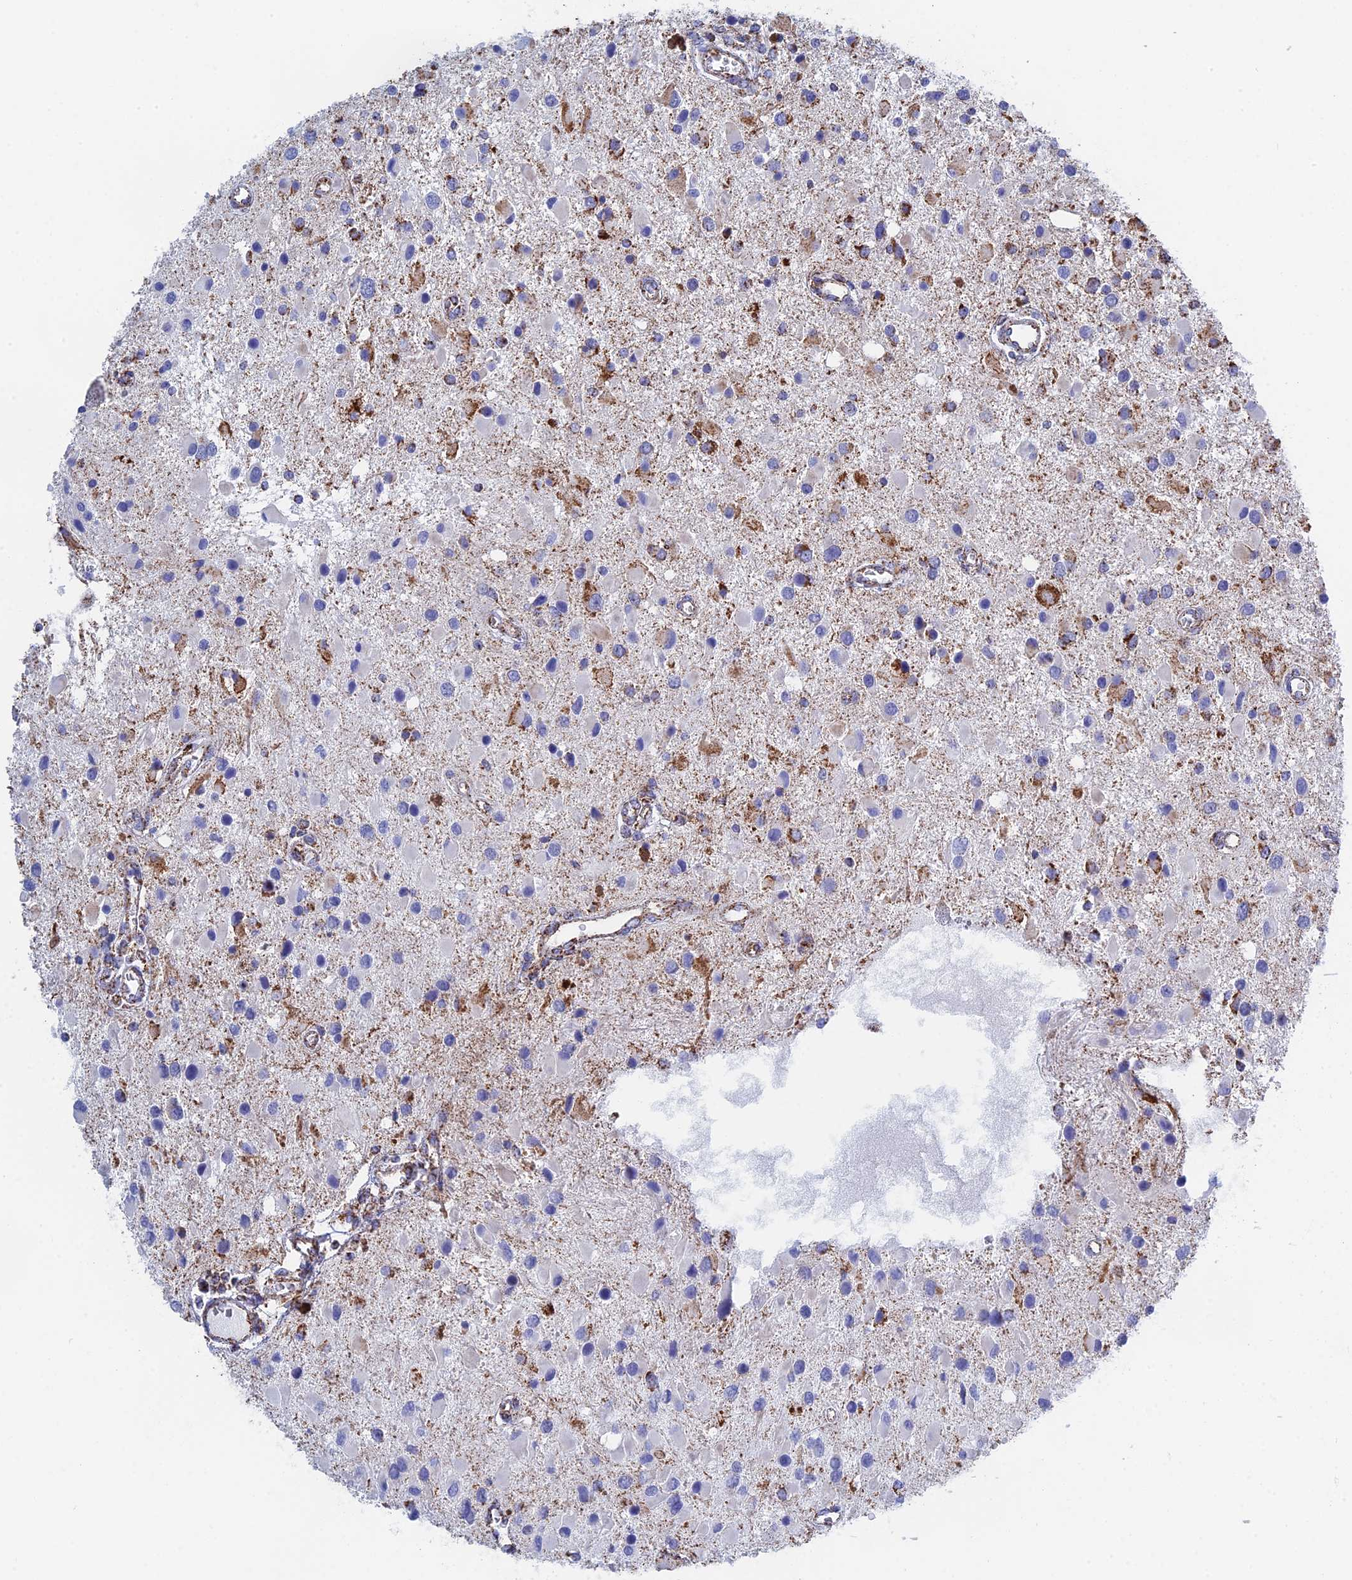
{"staining": {"intensity": "moderate", "quantity": "25%-75%", "location": "cytoplasmic/membranous"}, "tissue": "glioma", "cell_type": "Tumor cells", "image_type": "cancer", "snomed": [{"axis": "morphology", "description": "Glioma, malignant, High grade"}, {"axis": "topography", "description": "Brain"}], "caption": "IHC image of malignant glioma (high-grade) stained for a protein (brown), which displays medium levels of moderate cytoplasmic/membranous staining in approximately 25%-75% of tumor cells.", "gene": "NDUFA5", "patient": {"sex": "male", "age": 53}}